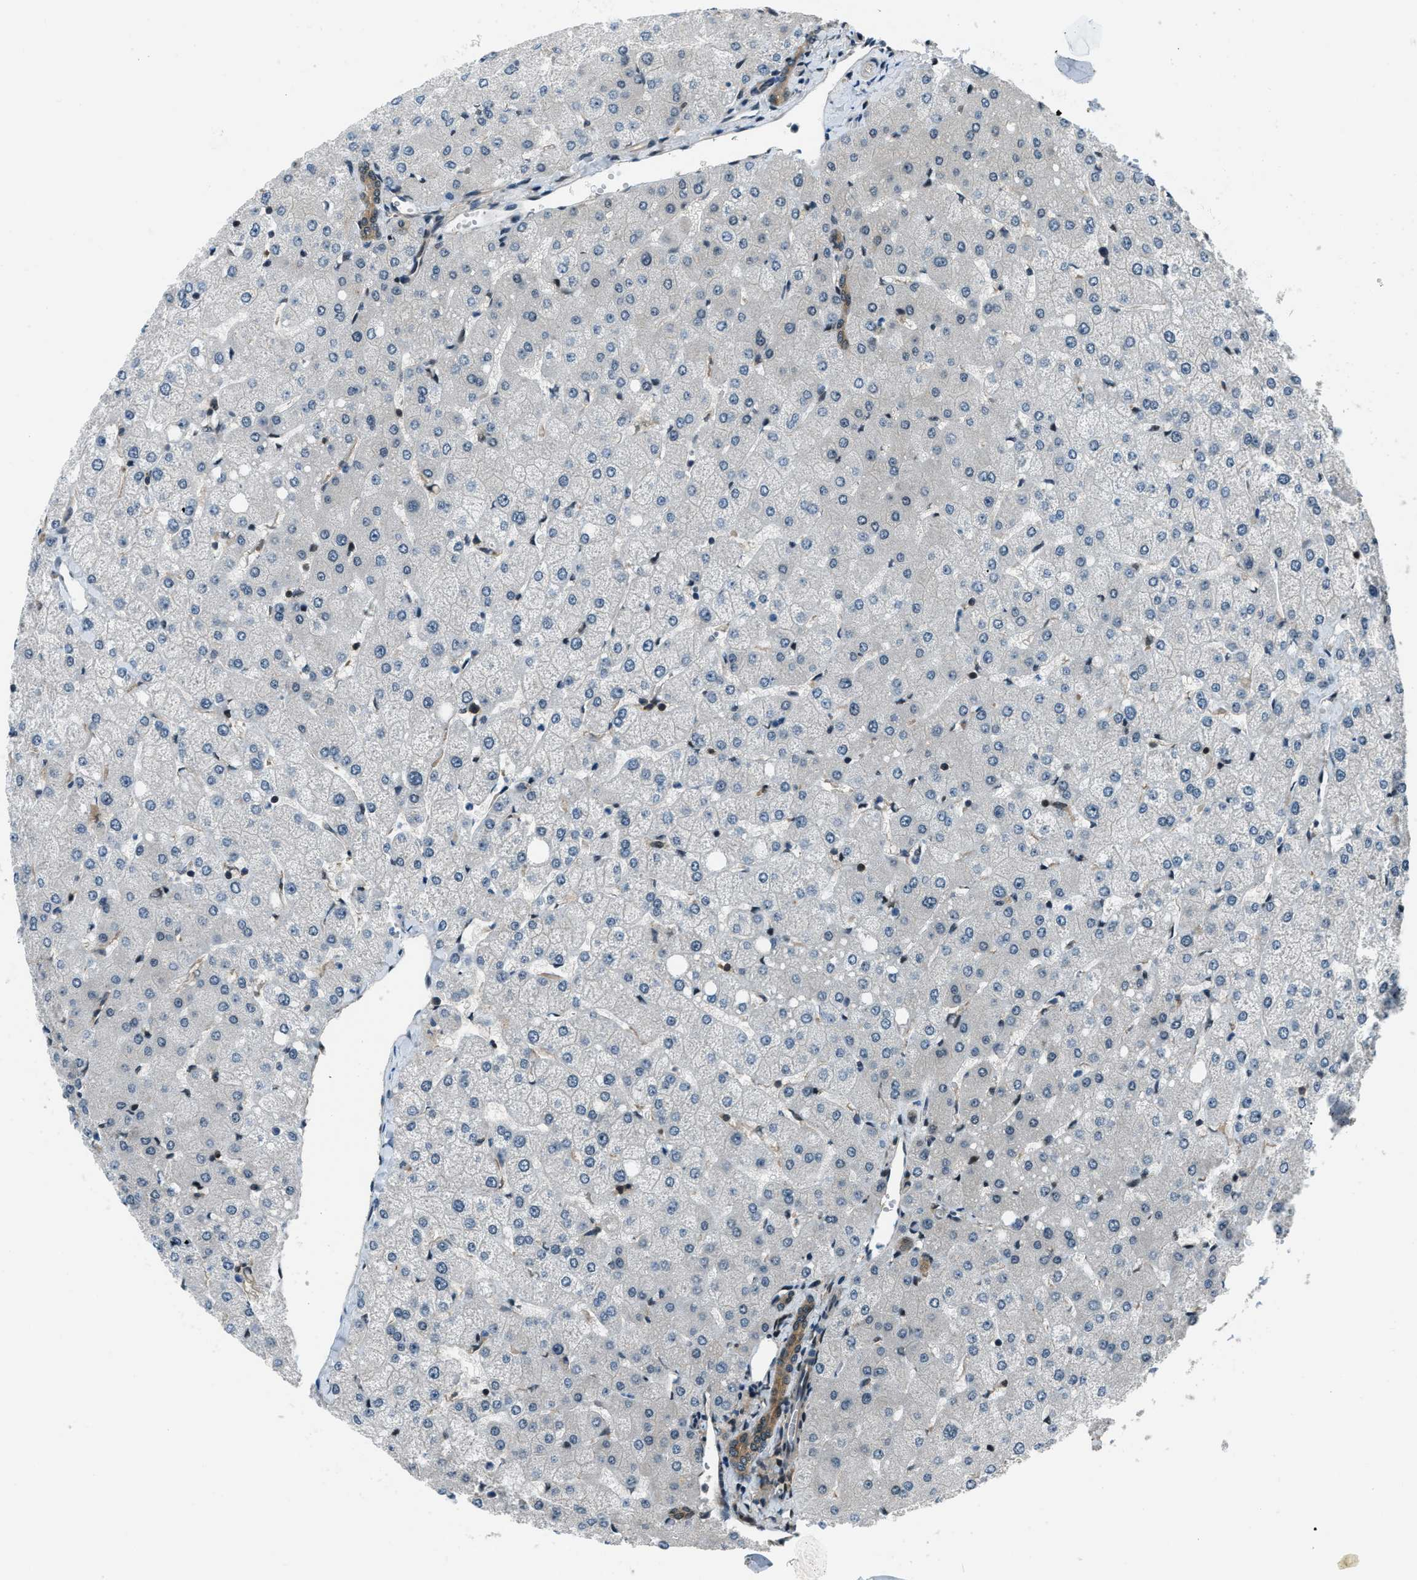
{"staining": {"intensity": "moderate", "quantity": "25%-75%", "location": "cytoplasmic/membranous"}, "tissue": "liver", "cell_type": "Cholangiocytes", "image_type": "normal", "snomed": [{"axis": "morphology", "description": "Normal tissue, NOS"}, {"axis": "topography", "description": "Liver"}], "caption": "Moderate cytoplasmic/membranous protein positivity is identified in about 25%-75% of cholangiocytes in liver. (Brightfield microscopy of DAB IHC at high magnification).", "gene": "NUDCD3", "patient": {"sex": "female", "age": 54}}